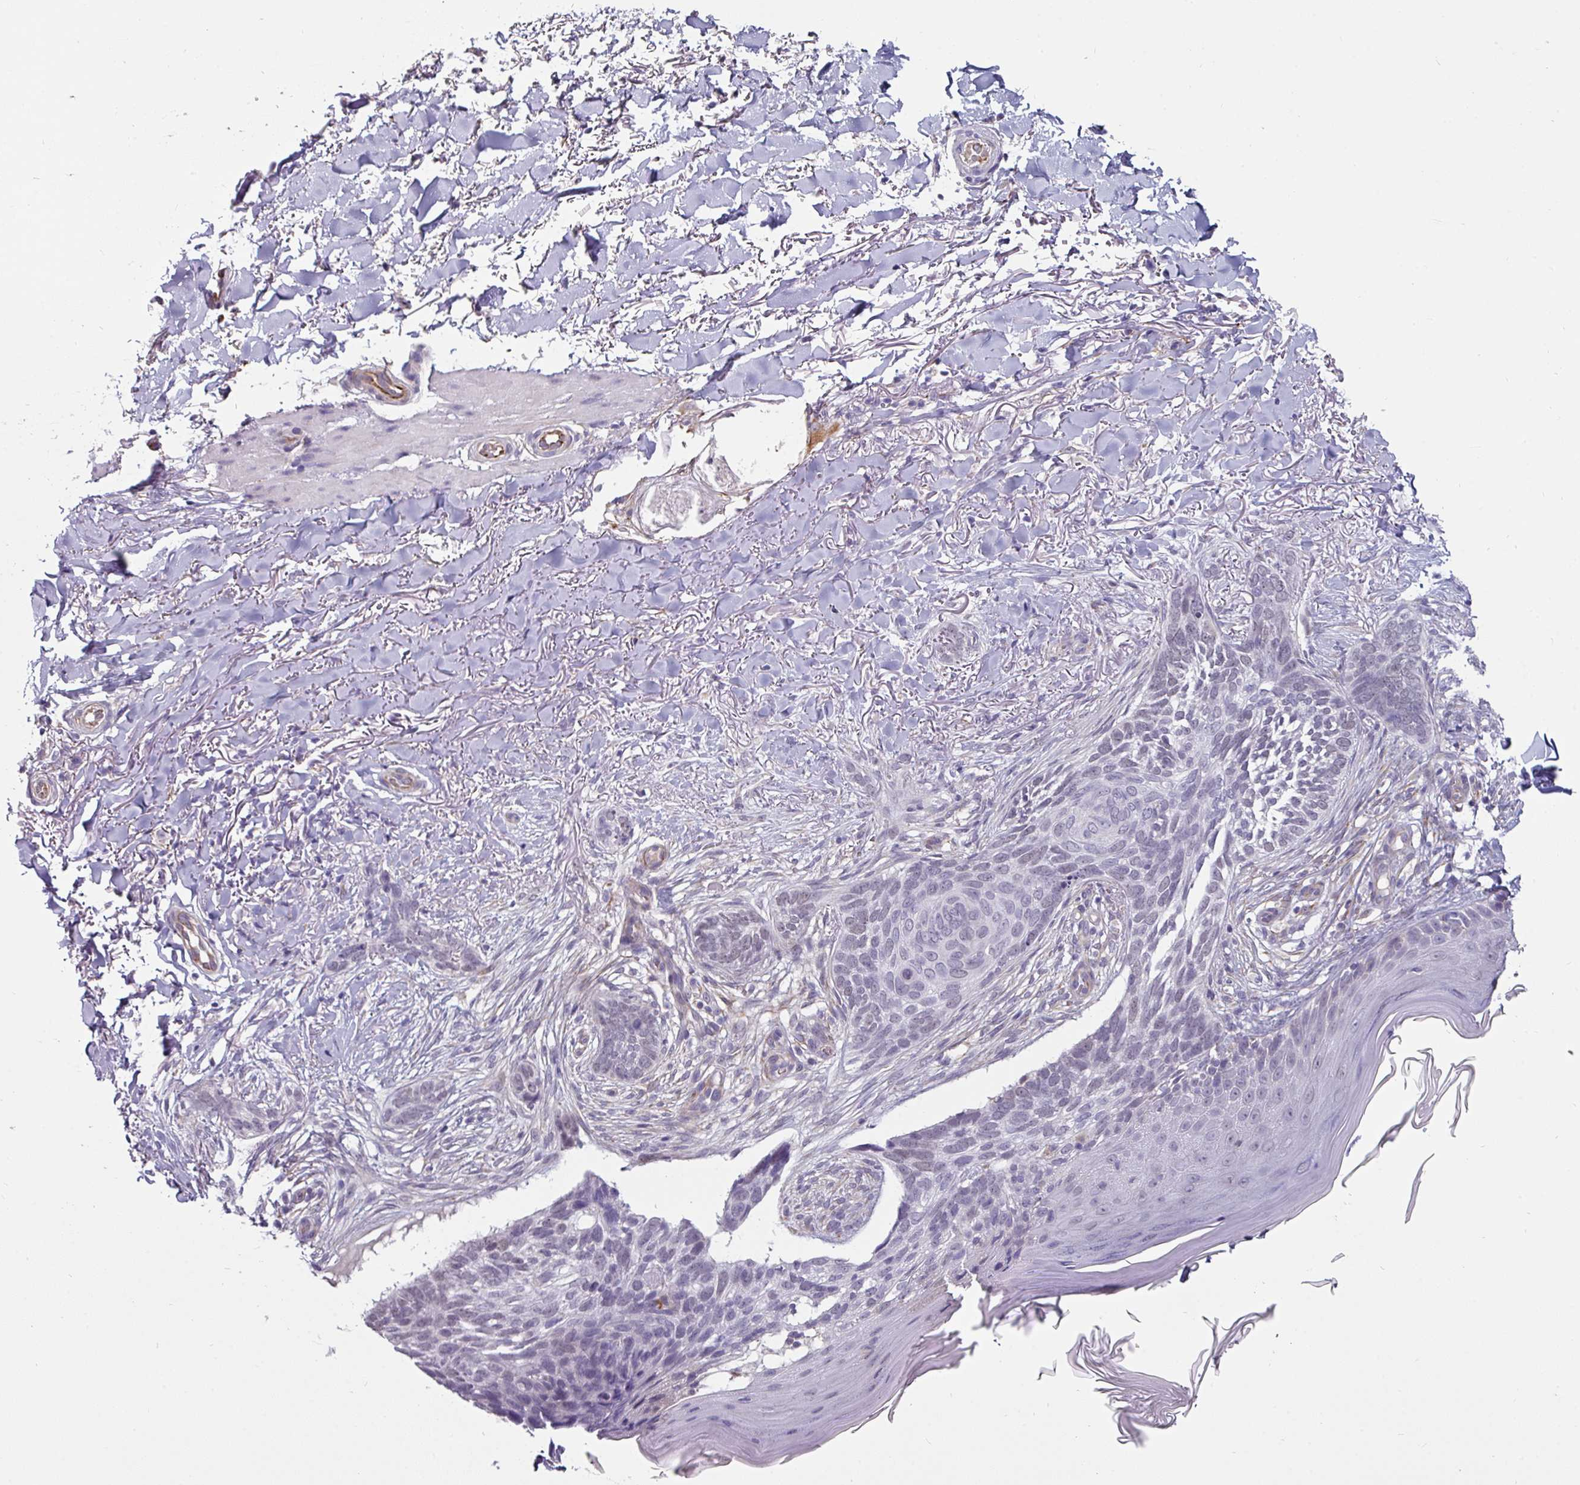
{"staining": {"intensity": "negative", "quantity": "none", "location": "none"}, "tissue": "skin cancer", "cell_type": "Tumor cells", "image_type": "cancer", "snomed": [{"axis": "morphology", "description": "Normal tissue, NOS"}, {"axis": "morphology", "description": "Basal cell carcinoma"}, {"axis": "topography", "description": "Skin"}], "caption": "DAB immunohistochemical staining of human skin cancer (basal cell carcinoma) demonstrates no significant staining in tumor cells. (Immunohistochemistry, brightfield microscopy, high magnification).", "gene": "EYA3", "patient": {"sex": "female", "age": 67}}